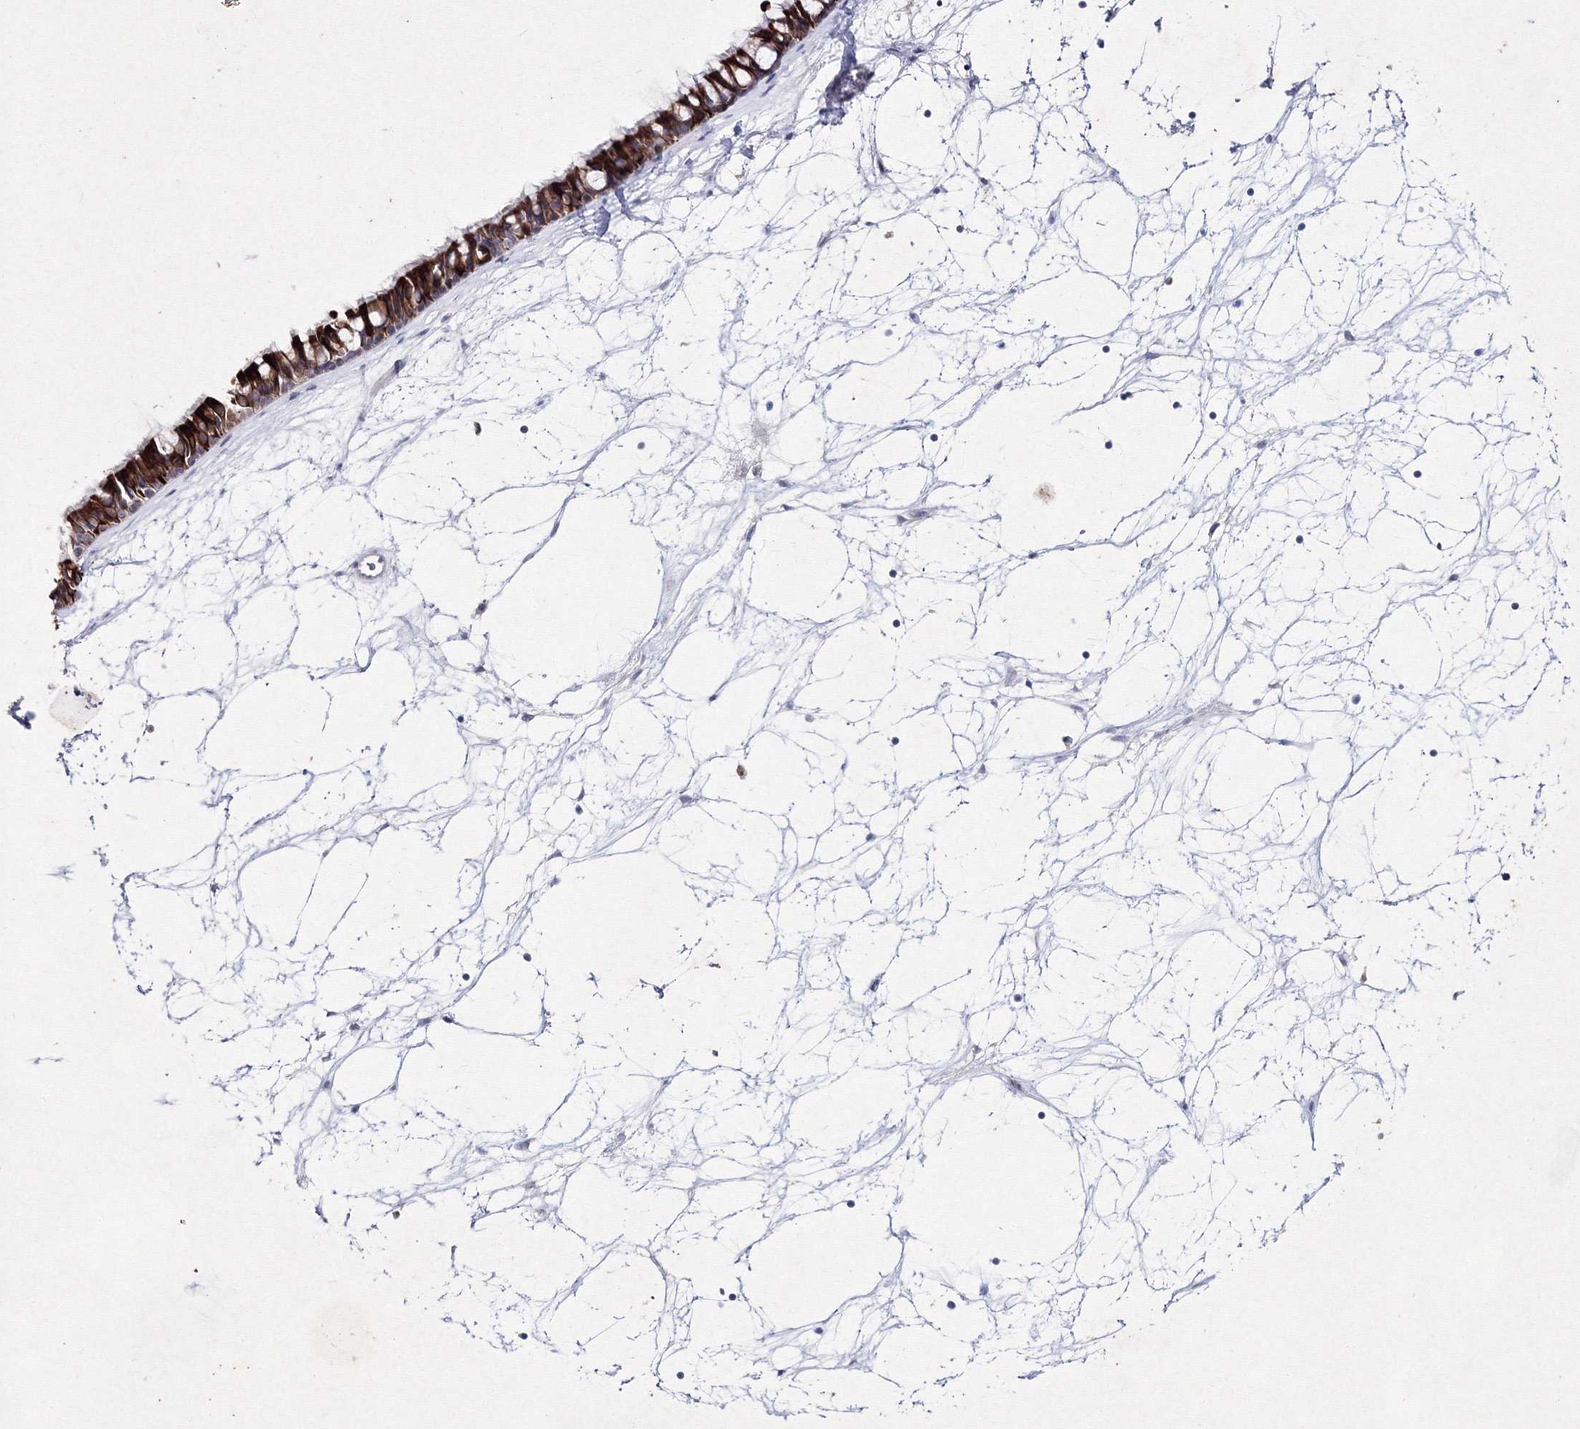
{"staining": {"intensity": "strong", "quantity": ">75%", "location": "cytoplasmic/membranous"}, "tissue": "nasopharynx", "cell_type": "Respiratory epithelial cells", "image_type": "normal", "snomed": [{"axis": "morphology", "description": "Normal tissue, NOS"}, {"axis": "topography", "description": "Nasopharynx"}], "caption": "Human nasopharynx stained with a brown dye shows strong cytoplasmic/membranous positive positivity in about >75% of respiratory epithelial cells.", "gene": "SMIM29", "patient": {"sex": "male", "age": 64}}